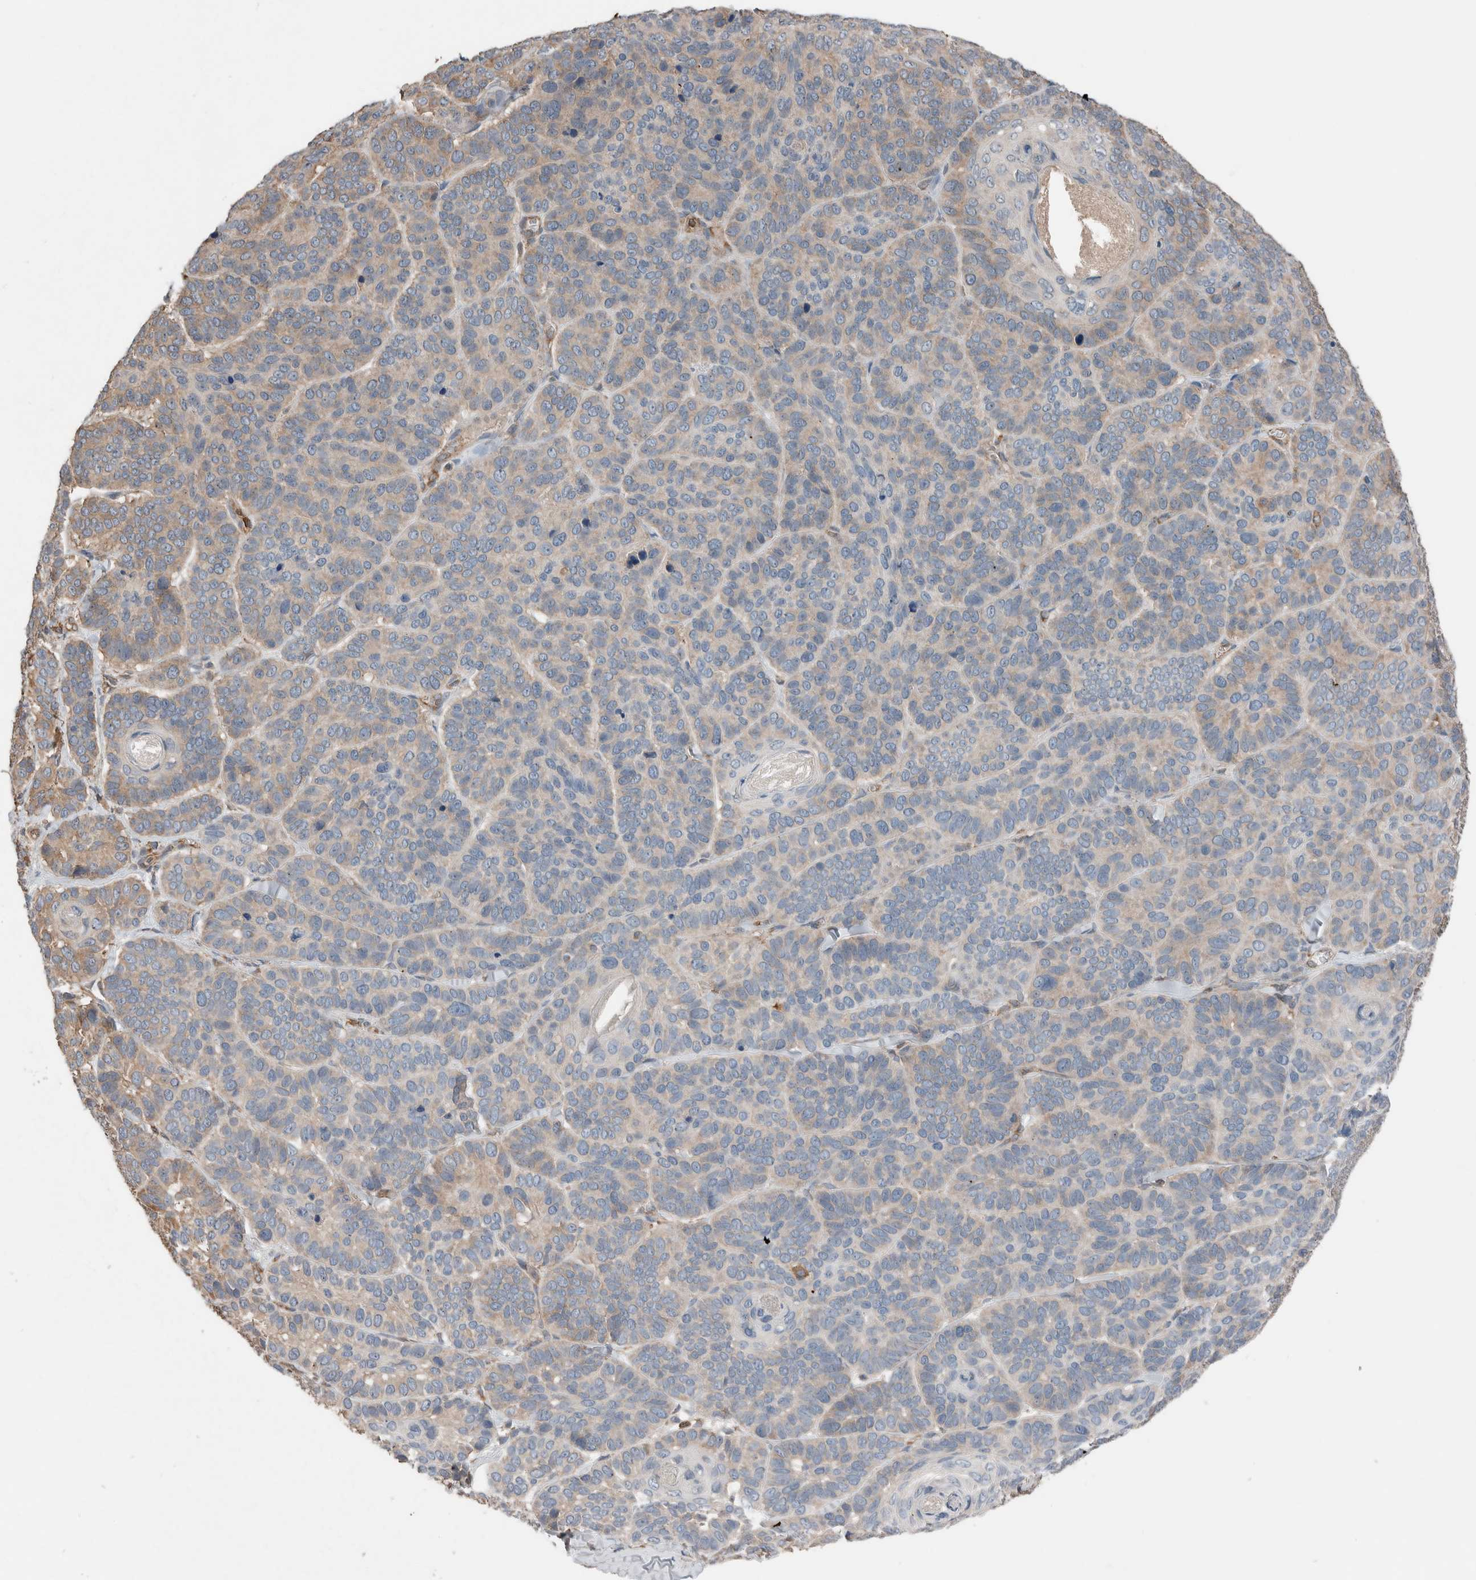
{"staining": {"intensity": "weak", "quantity": "25%-75%", "location": "cytoplasmic/membranous"}, "tissue": "skin cancer", "cell_type": "Tumor cells", "image_type": "cancer", "snomed": [{"axis": "morphology", "description": "Basal cell carcinoma"}, {"axis": "topography", "description": "Skin"}], "caption": "Approximately 25%-75% of tumor cells in human basal cell carcinoma (skin) show weak cytoplasmic/membranous protein staining as visualized by brown immunohistochemical staining.", "gene": "ERAP2", "patient": {"sex": "male", "age": 62}}